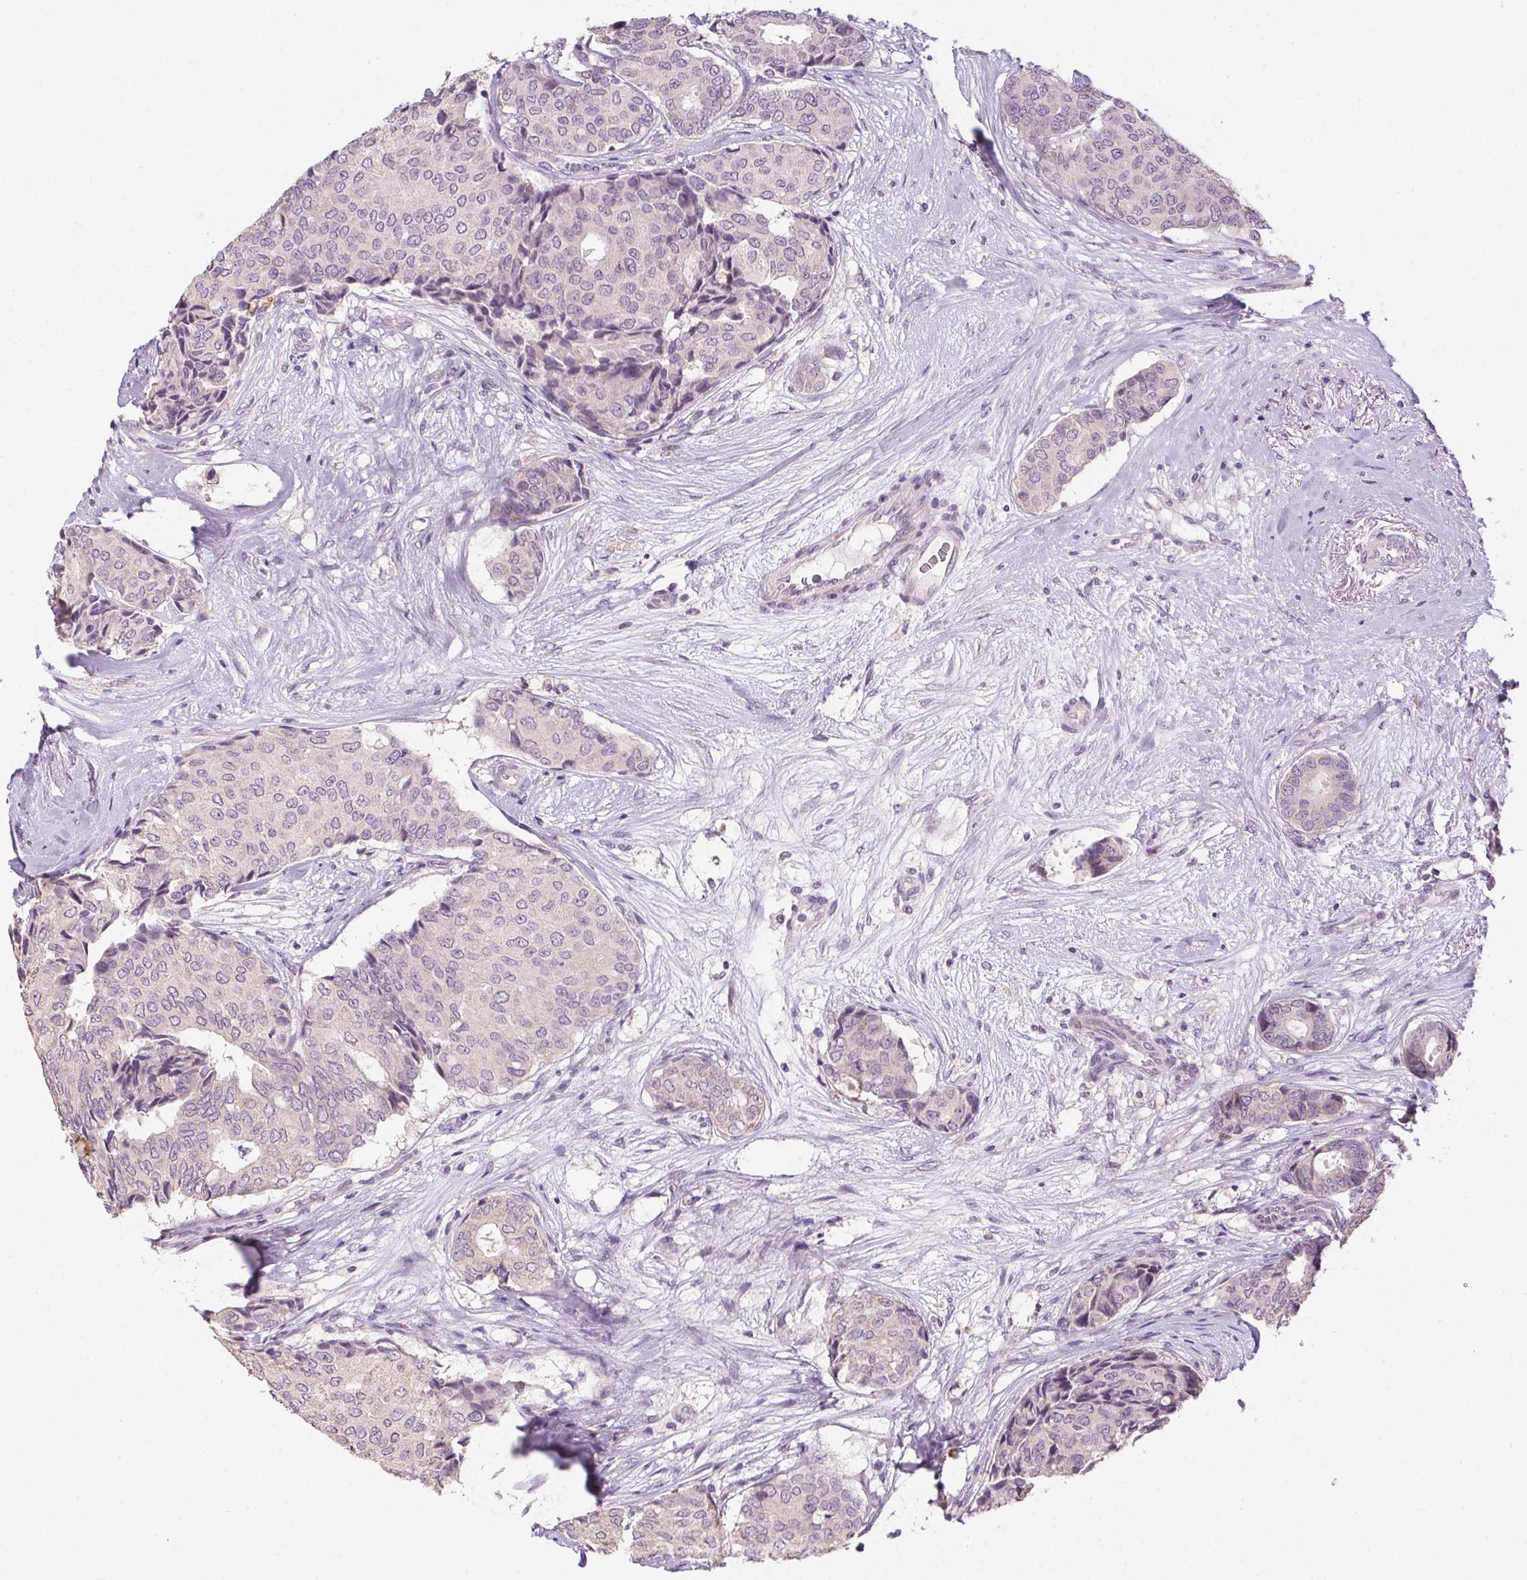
{"staining": {"intensity": "negative", "quantity": "none", "location": "none"}, "tissue": "breast cancer", "cell_type": "Tumor cells", "image_type": "cancer", "snomed": [{"axis": "morphology", "description": "Duct carcinoma"}, {"axis": "topography", "description": "Breast"}], "caption": "The photomicrograph demonstrates no significant expression in tumor cells of breast infiltrating ductal carcinoma.", "gene": "SPACA9", "patient": {"sex": "female", "age": 75}}